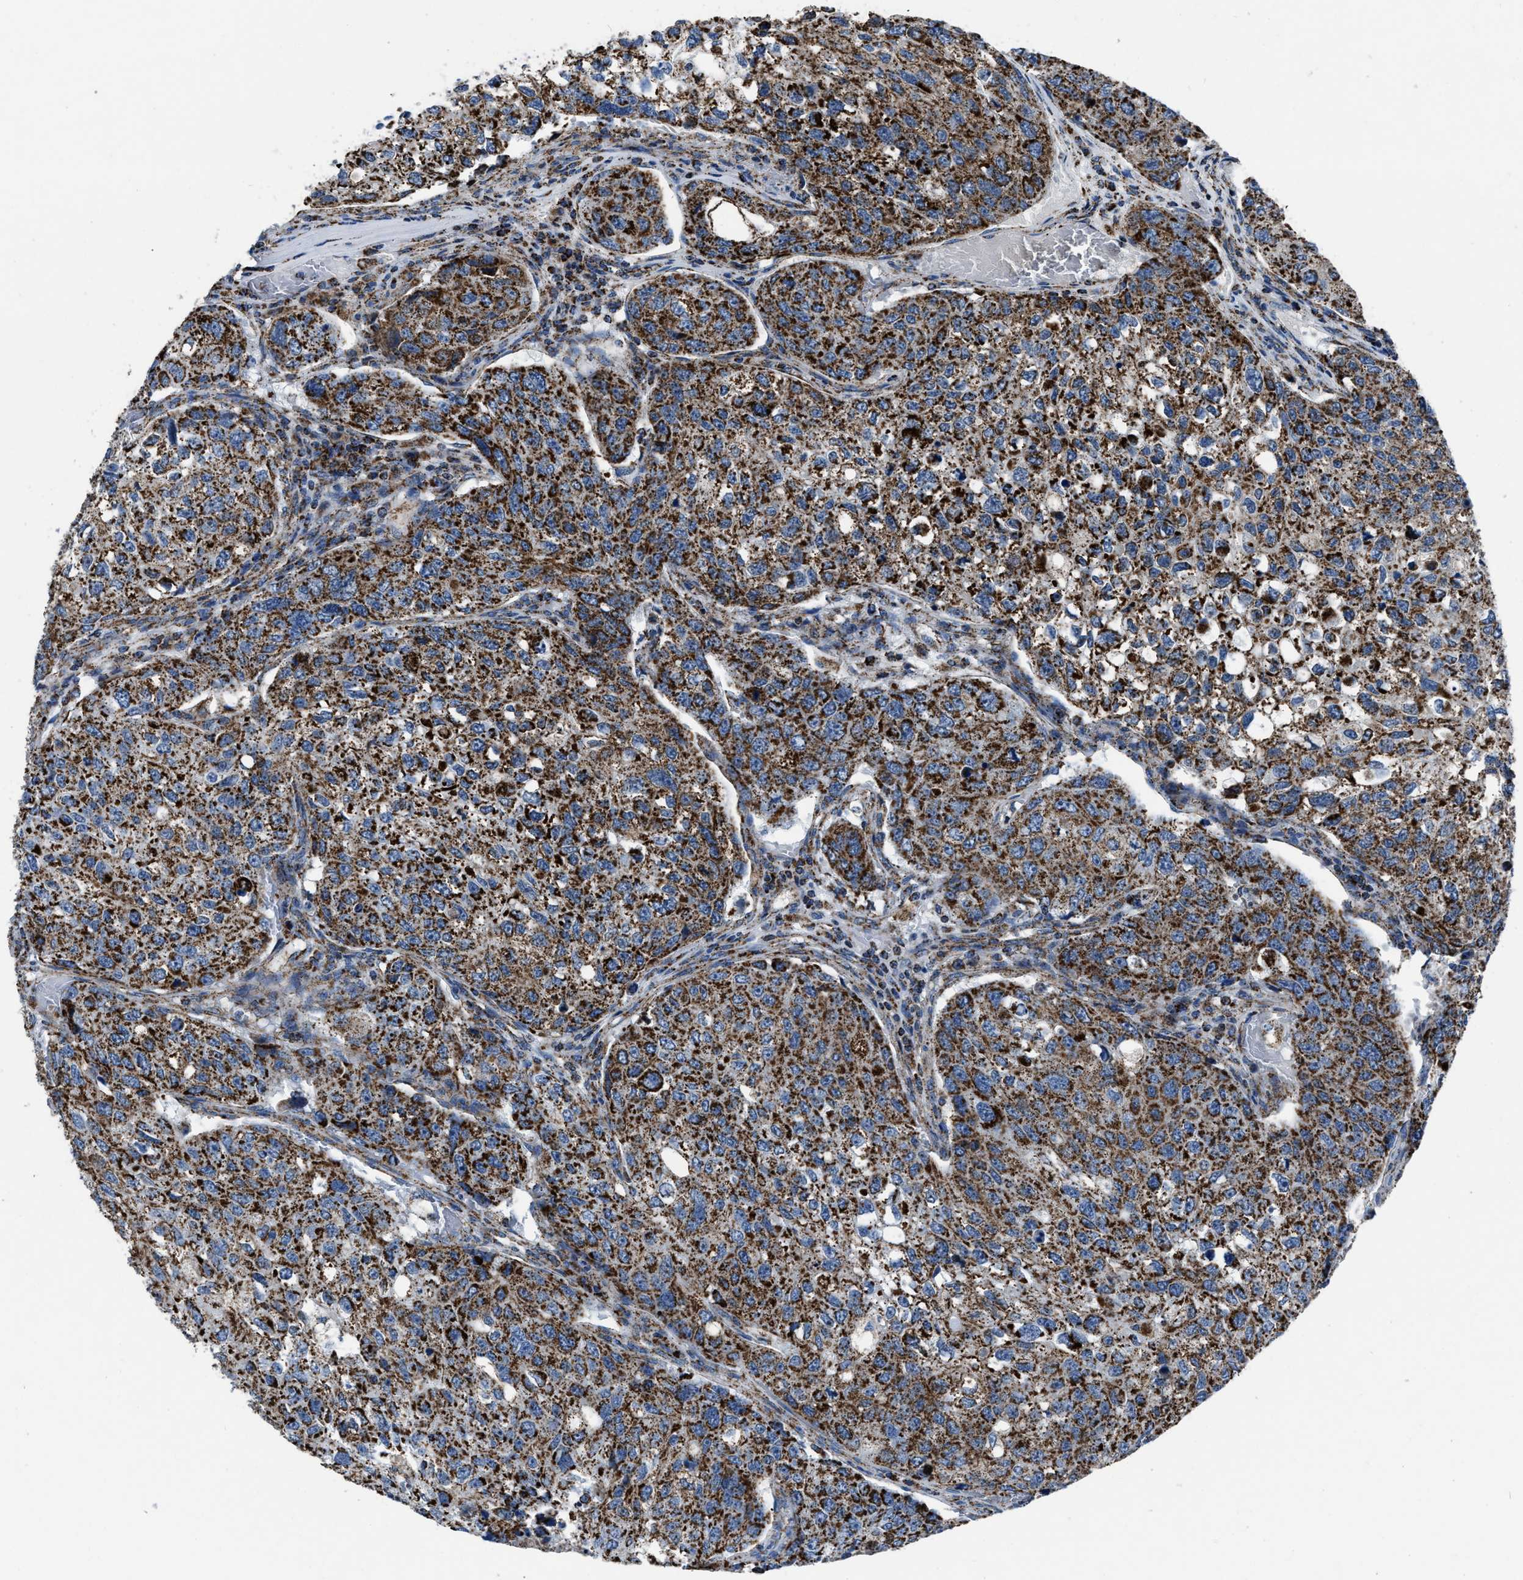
{"staining": {"intensity": "strong", "quantity": ">75%", "location": "cytoplasmic/membranous"}, "tissue": "urothelial cancer", "cell_type": "Tumor cells", "image_type": "cancer", "snomed": [{"axis": "morphology", "description": "Urothelial carcinoma, High grade"}, {"axis": "topography", "description": "Lymph node"}, {"axis": "topography", "description": "Urinary bladder"}], "caption": "High-grade urothelial carcinoma tissue demonstrates strong cytoplasmic/membranous staining in about >75% of tumor cells", "gene": "NSD3", "patient": {"sex": "male", "age": 51}}